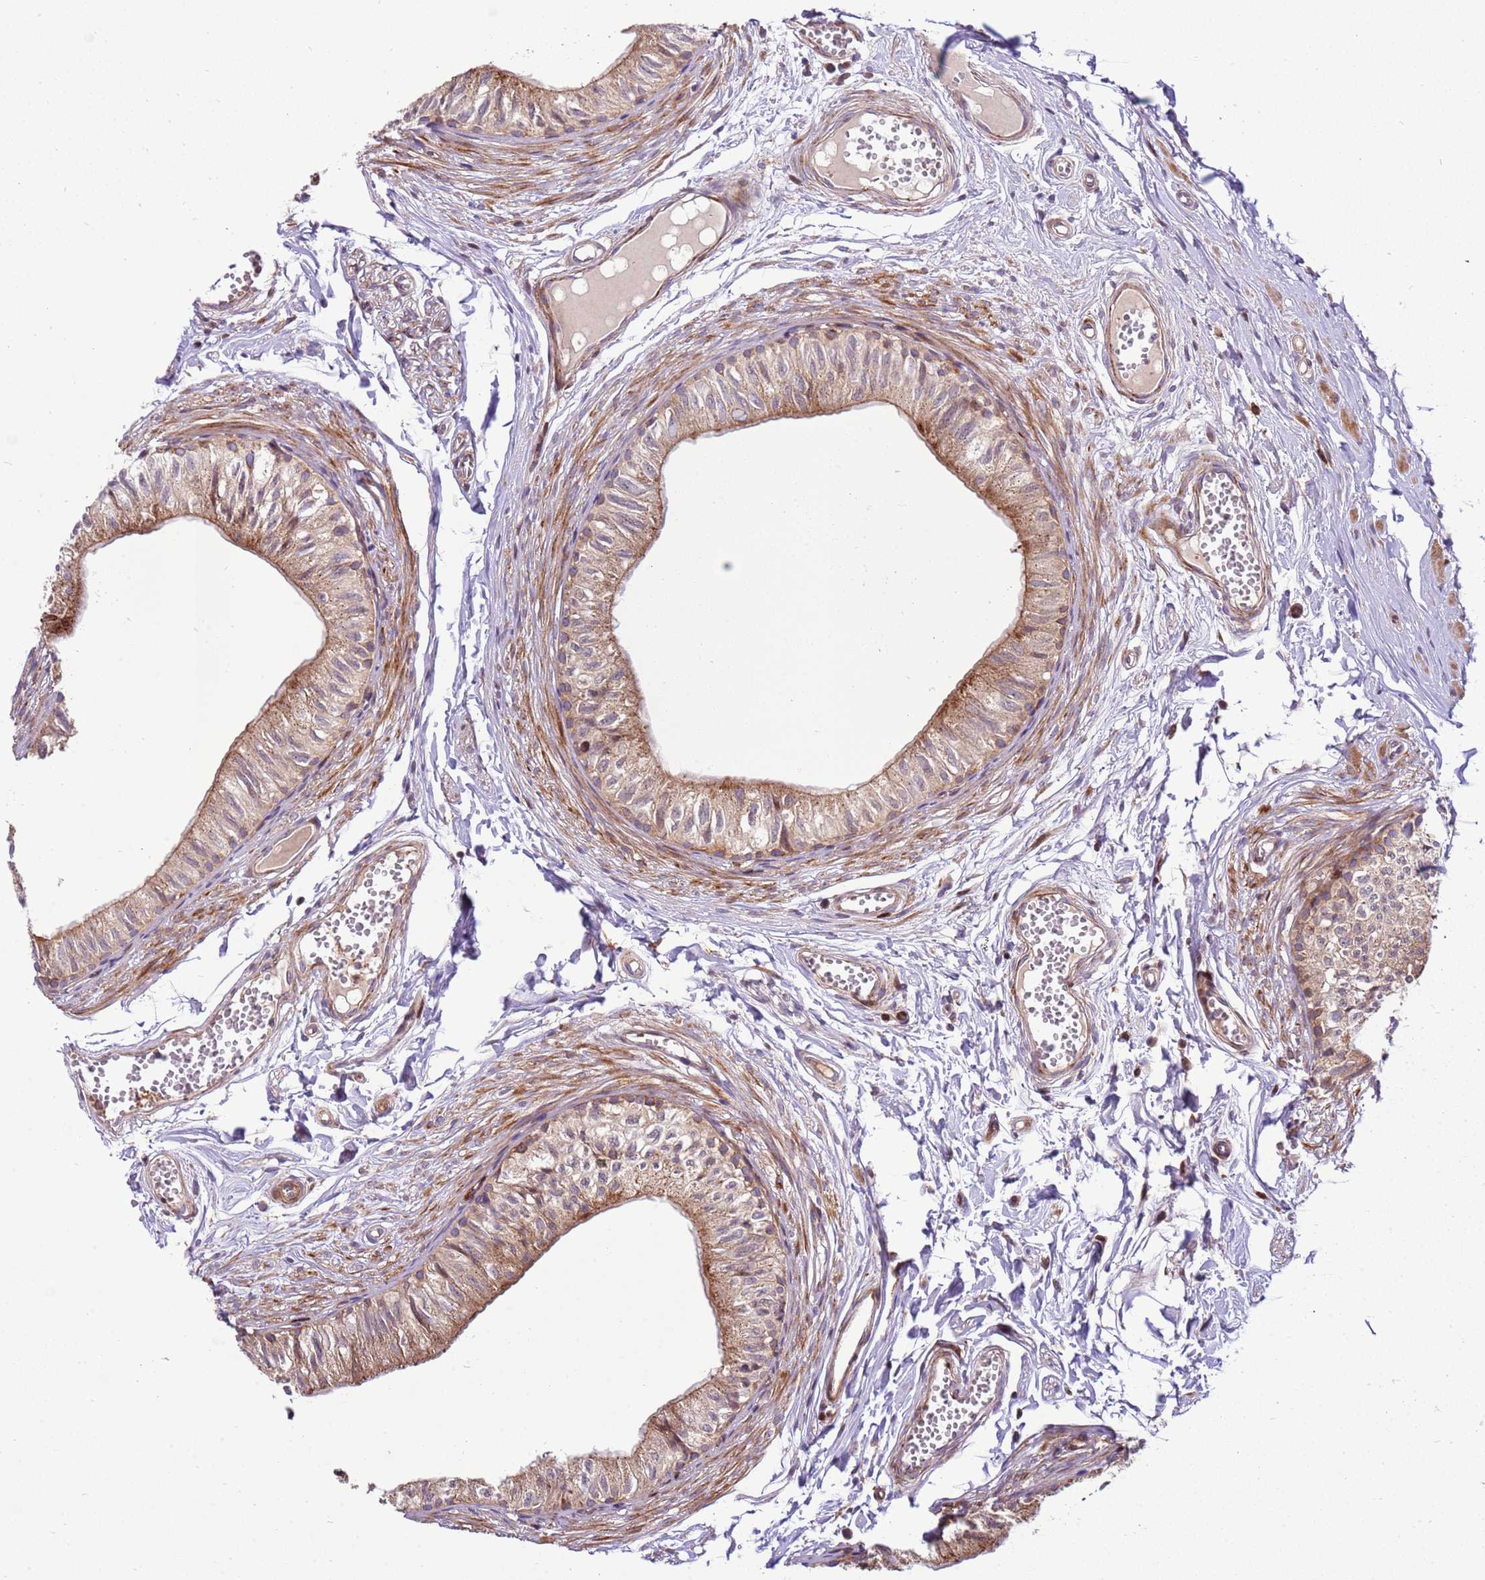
{"staining": {"intensity": "moderate", "quantity": ">75%", "location": "cytoplasmic/membranous"}, "tissue": "epididymis", "cell_type": "Glandular cells", "image_type": "normal", "snomed": [{"axis": "morphology", "description": "Normal tissue, NOS"}, {"axis": "topography", "description": "Epididymis"}], "caption": "A brown stain labels moderate cytoplasmic/membranous expression of a protein in glandular cells of normal epididymis. The staining was performed using DAB to visualize the protein expression in brown, while the nuclei were stained in blue with hematoxylin (Magnification: 20x).", "gene": "ZNF624", "patient": {"sex": "male", "age": 37}}